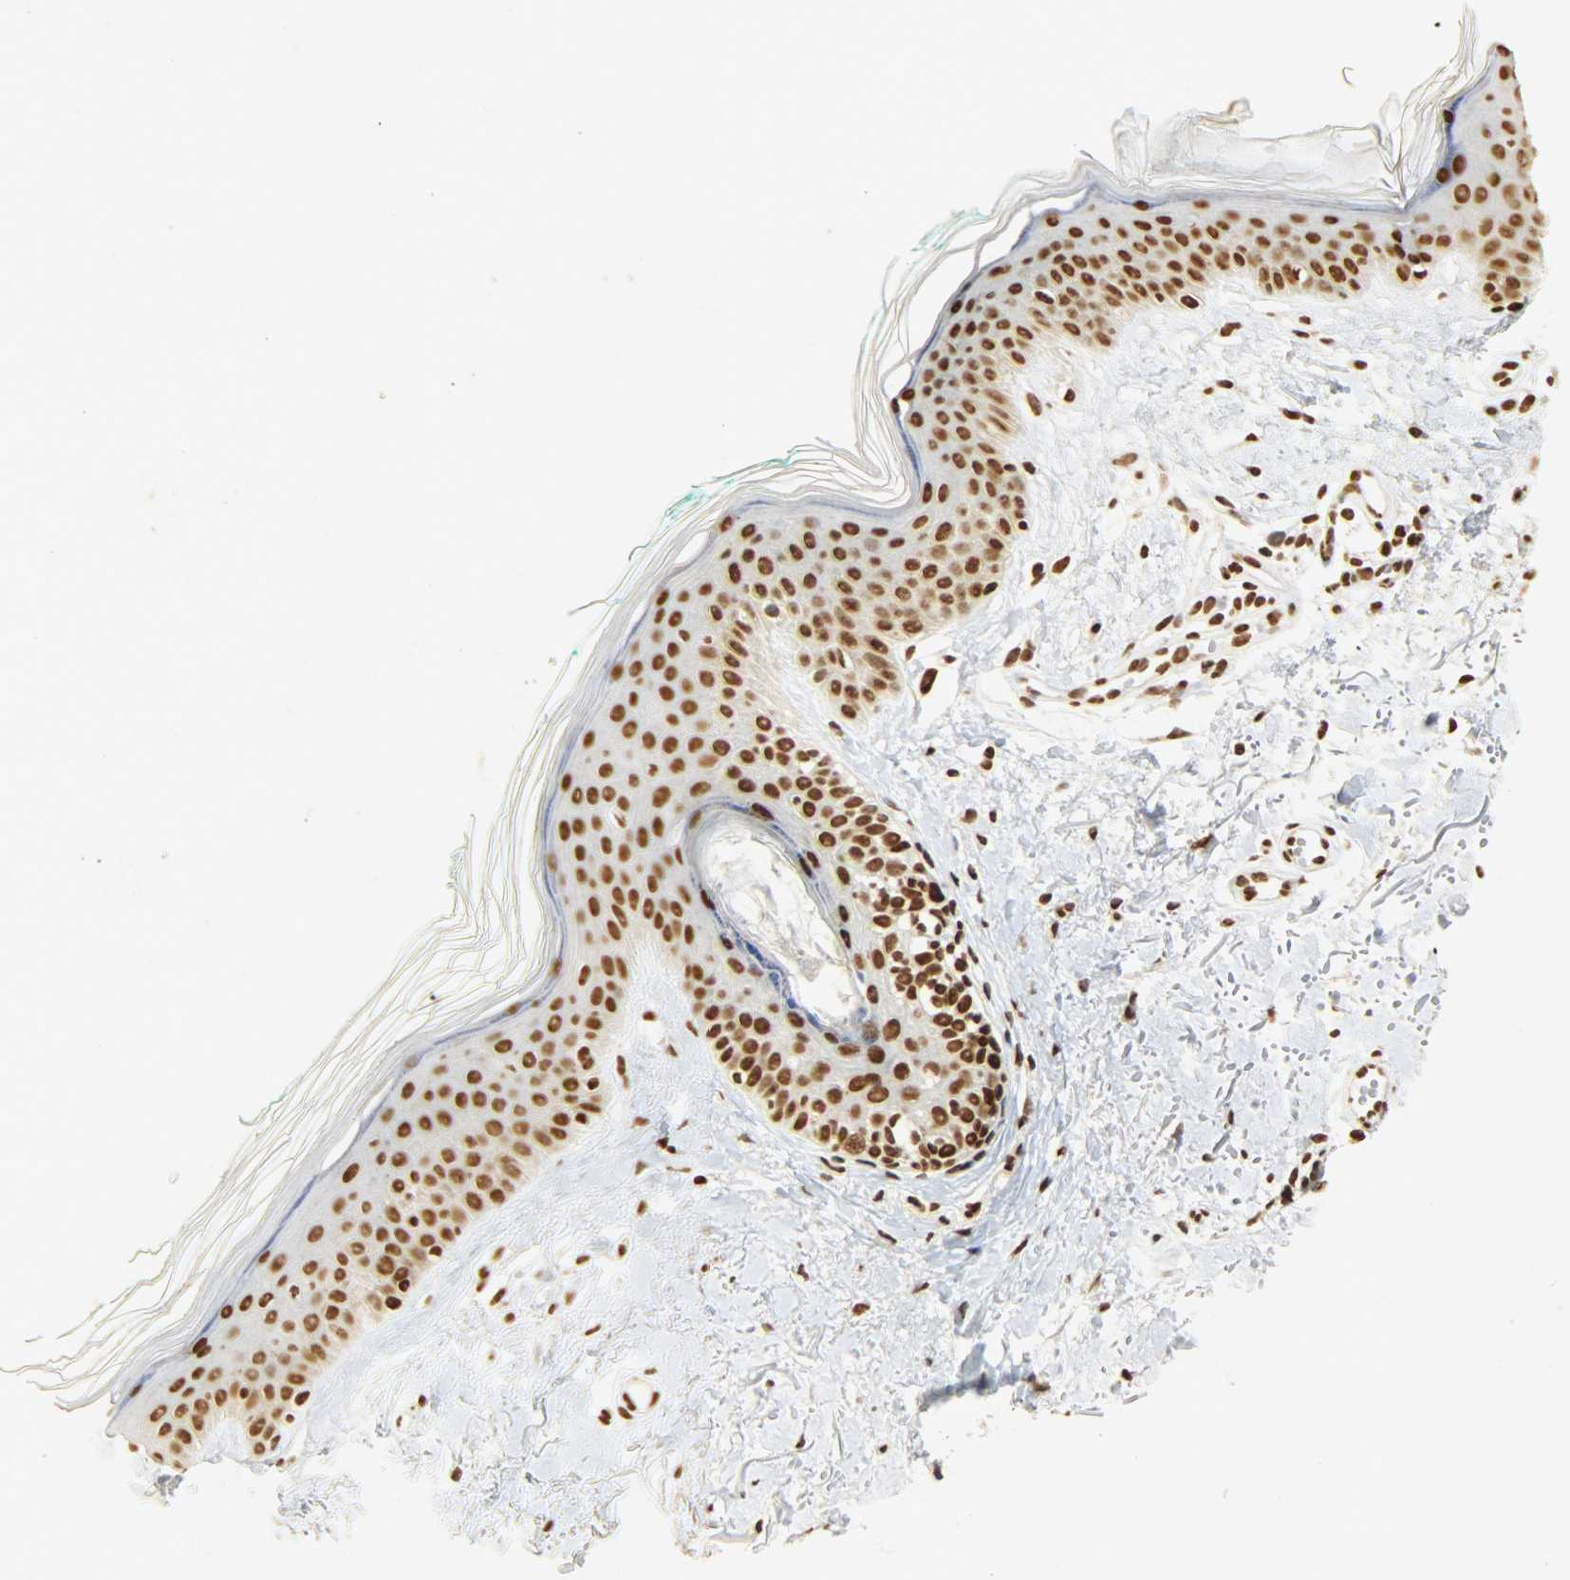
{"staining": {"intensity": "strong", "quantity": ">75%", "location": "nuclear"}, "tissue": "skin", "cell_type": "Fibroblasts", "image_type": "normal", "snomed": [{"axis": "morphology", "description": "Normal tissue, NOS"}, {"axis": "topography", "description": "Skin"}], "caption": "DAB (3,3'-diaminobenzidine) immunohistochemical staining of normal human skin shows strong nuclear protein expression in approximately >75% of fibroblasts.", "gene": "KHDRBS1", "patient": {"sex": "male", "age": 71}}